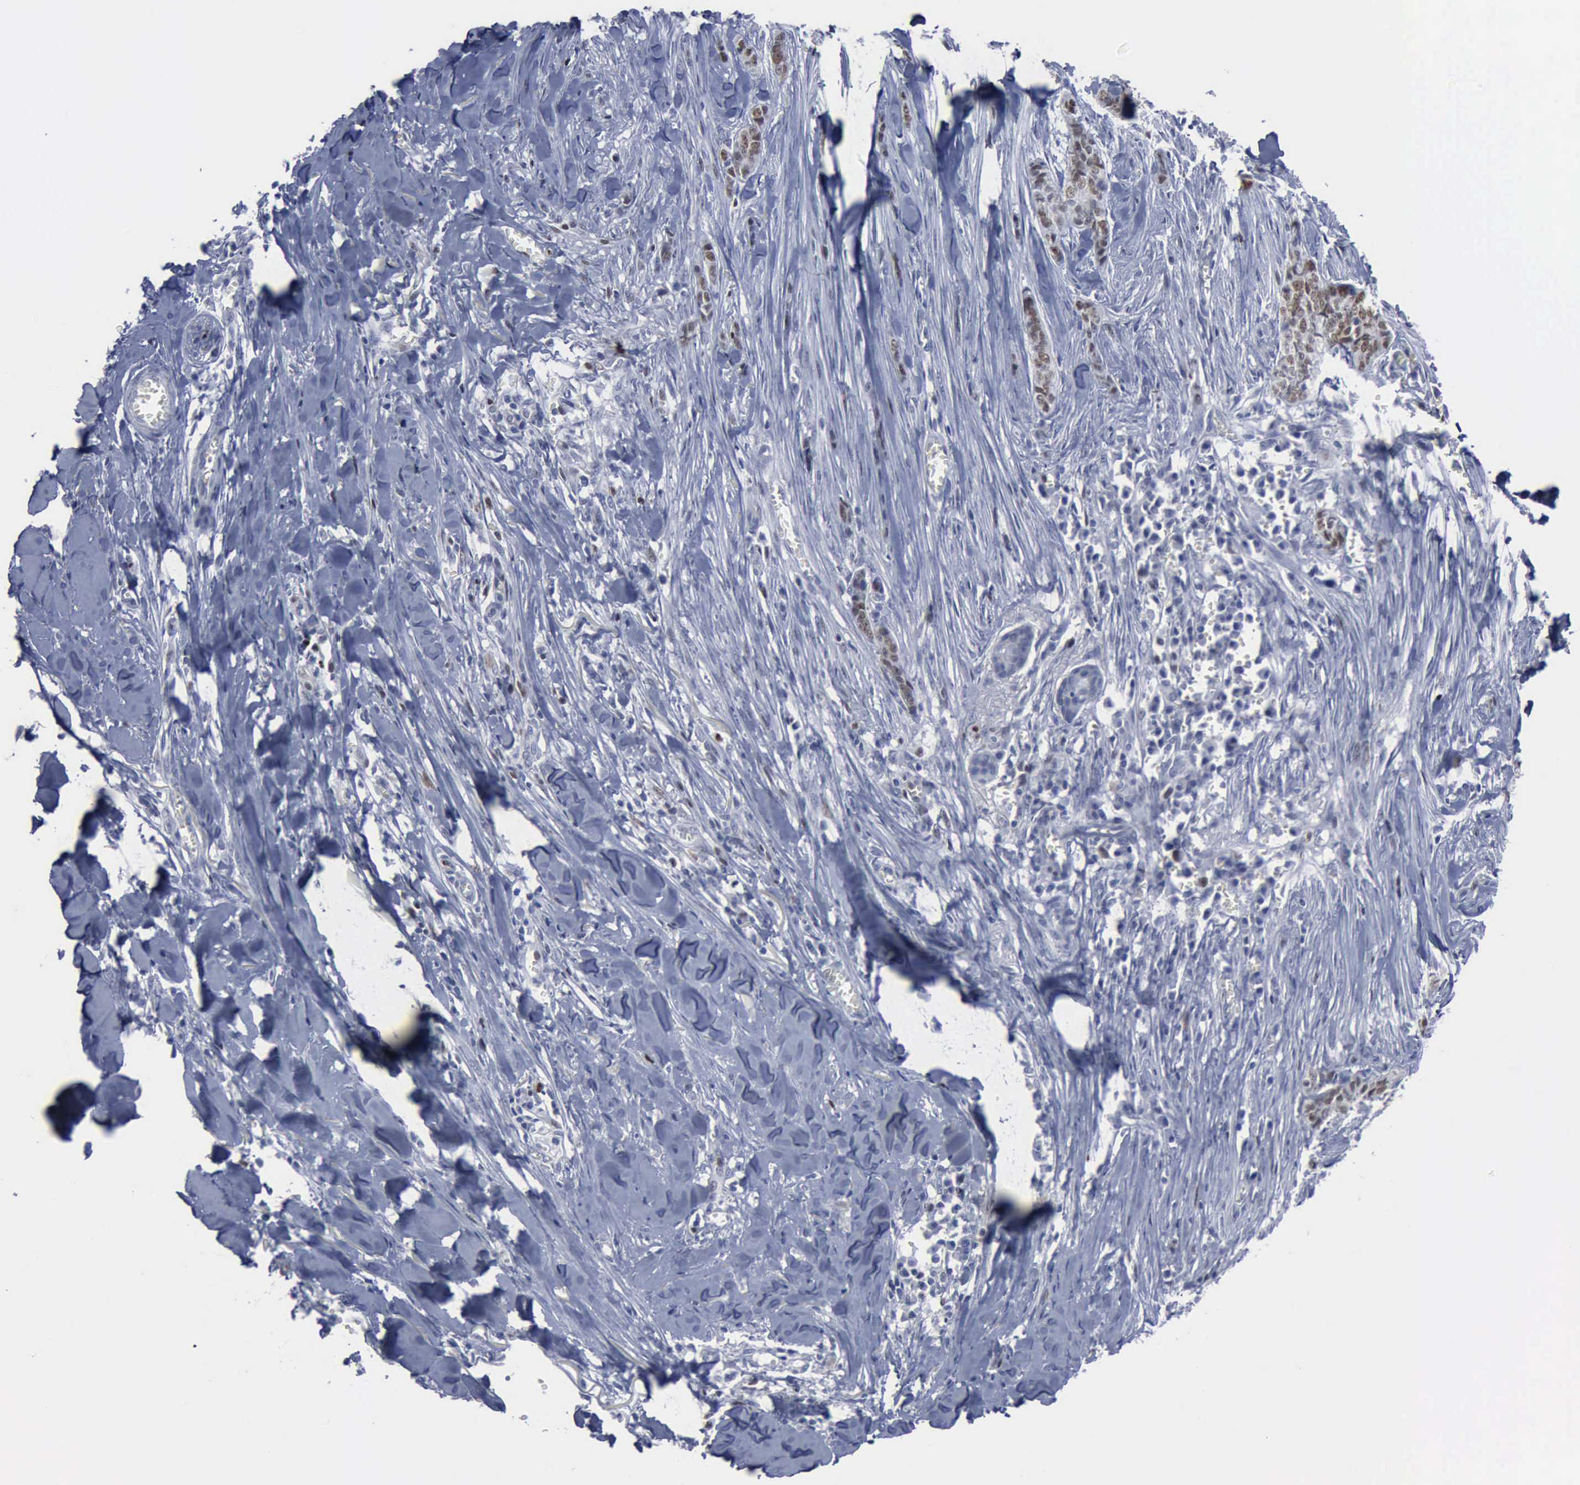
{"staining": {"intensity": "moderate", "quantity": "25%-75%", "location": "nuclear"}, "tissue": "skin cancer", "cell_type": "Tumor cells", "image_type": "cancer", "snomed": [{"axis": "morphology", "description": "Normal tissue, NOS"}, {"axis": "morphology", "description": "Basal cell carcinoma"}, {"axis": "topography", "description": "Skin"}], "caption": "Moderate nuclear protein staining is appreciated in about 25%-75% of tumor cells in skin cancer.", "gene": "MCM5", "patient": {"sex": "female", "age": 65}}